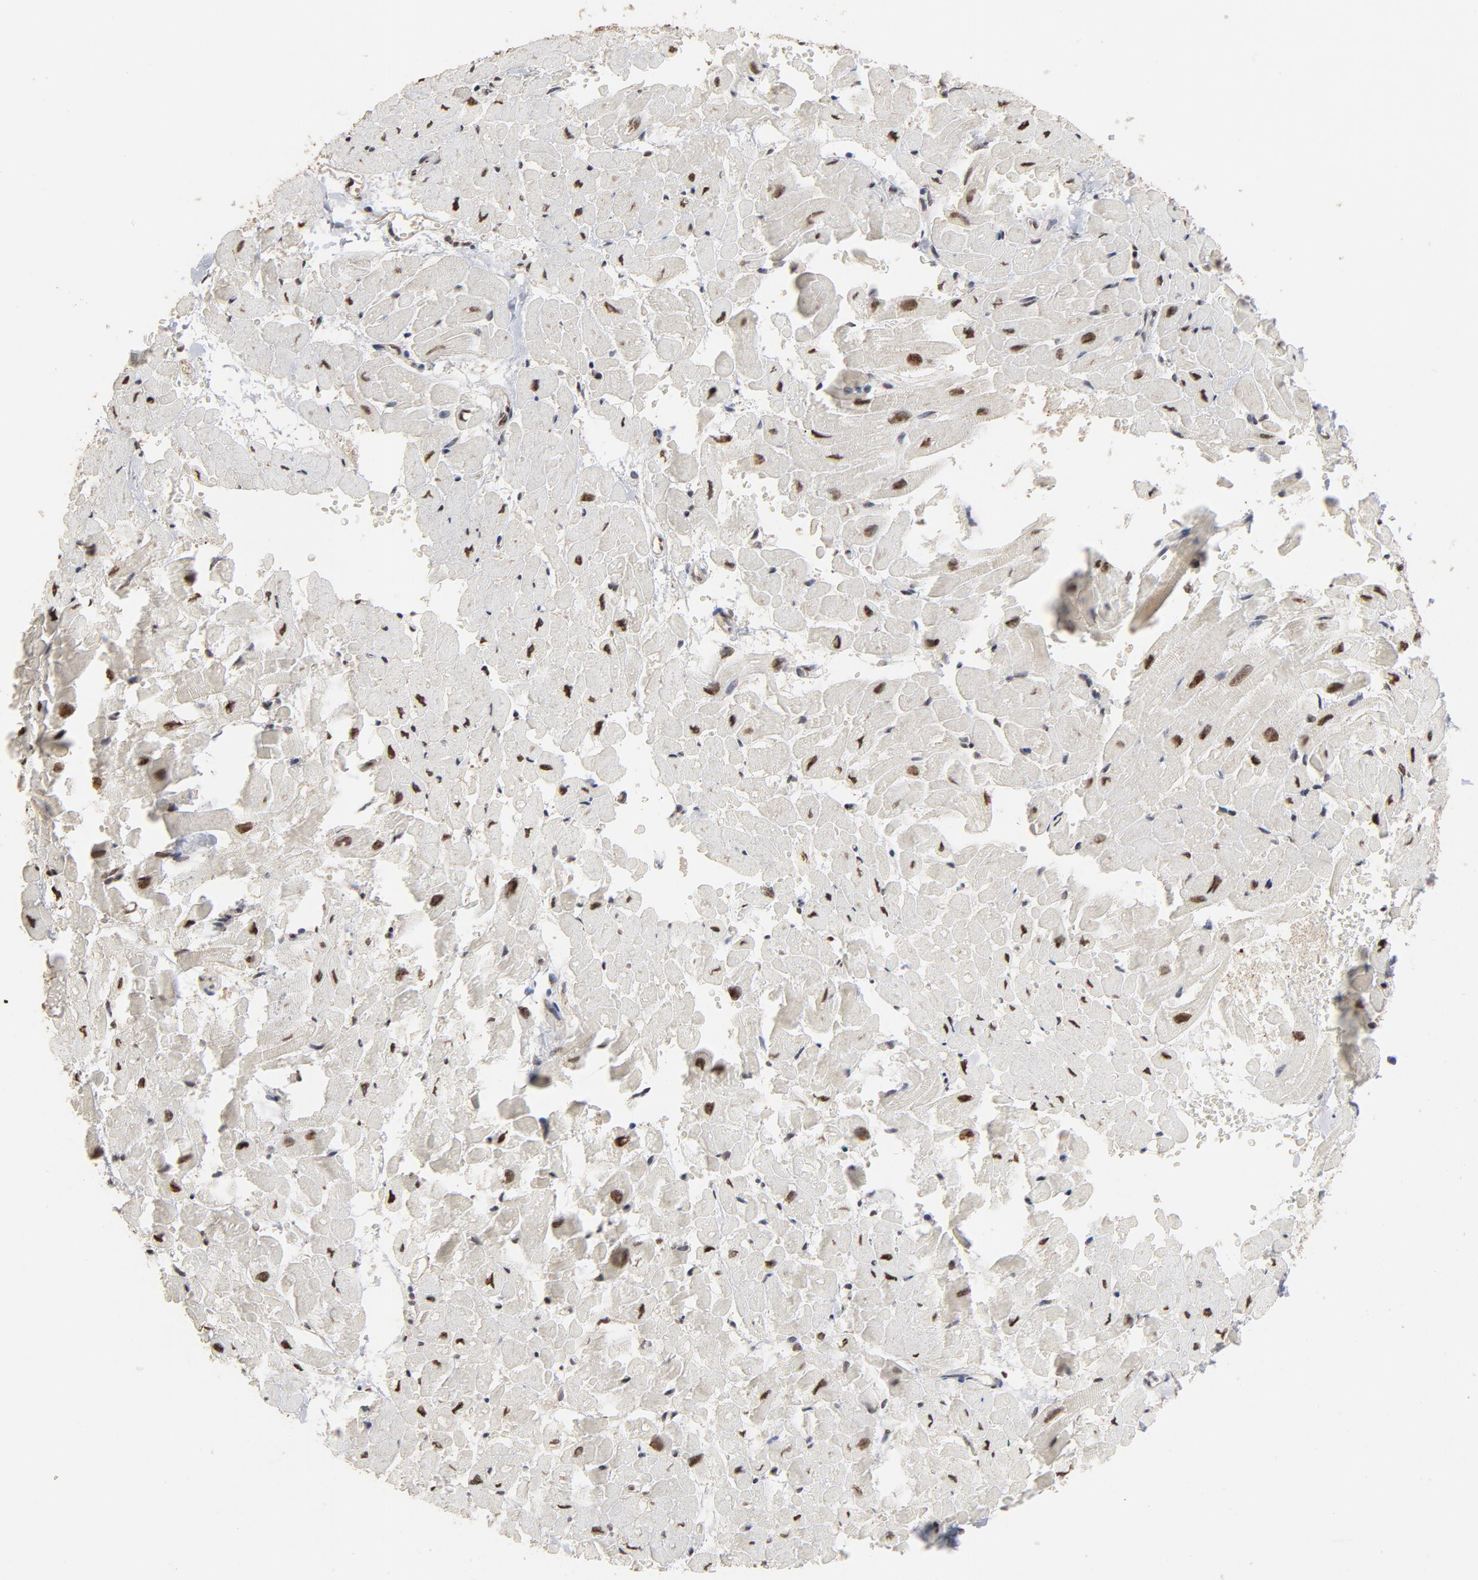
{"staining": {"intensity": "strong", "quantity": ">75%", "location": "nuclear"}, "tissue": "heart muscle", "cell_type": "Cardiomyocytes", "image_type": "normal", "snomed": [{"axis": "morphology", "description": "Normal tissue, NOS"}, {"axis": "topography", "description": "Heart"}], "caption": "DAB (3,3'-diaminobenzidine) immunohistochemical staining of unremarkable heart muscle exhibits strong nuclear protein expression in approximately >75% of cardiomyocytes.", "gene": "TP53RK", "patient": {"sex": "male", "age": 45}}